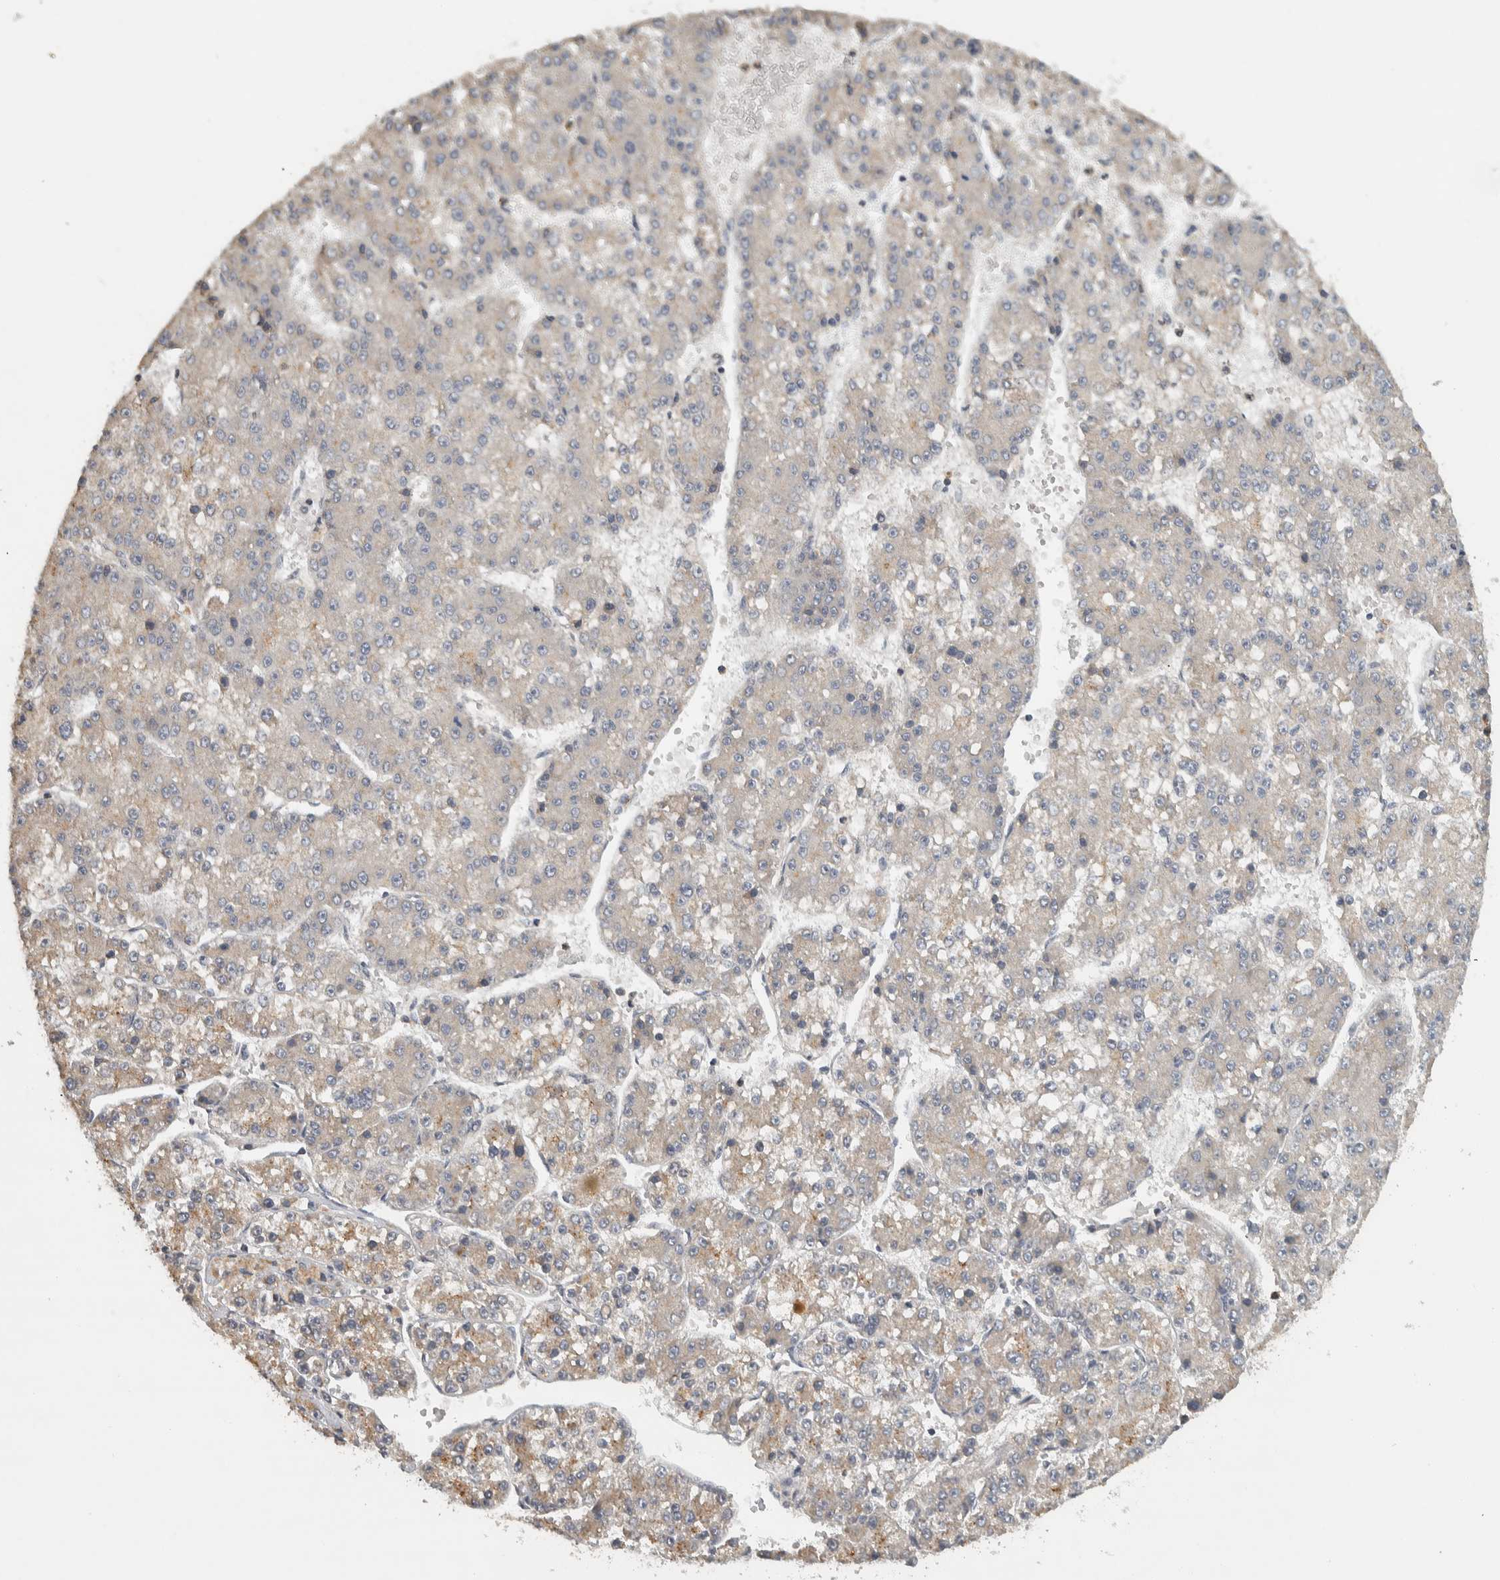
{"staining": {"intensity": "weak", "quantity": "<25%", "location": "cytoplasmic/membranous"}, "tissue": "liver cancer", "cell_type": "Tumor cells", "image_type": "cancer", "snomed": [{"axis": "morphology", "description": "Carcinoma, Hepatocellular, NOS"}, {"axis": "topography", "description": "Liver"}], "caption": "There is no significant expression in tumor cells of liver hepatocellular carcinoma.", "gene": "EIF3H", "patient": {"sex": "female", "age": 73}}